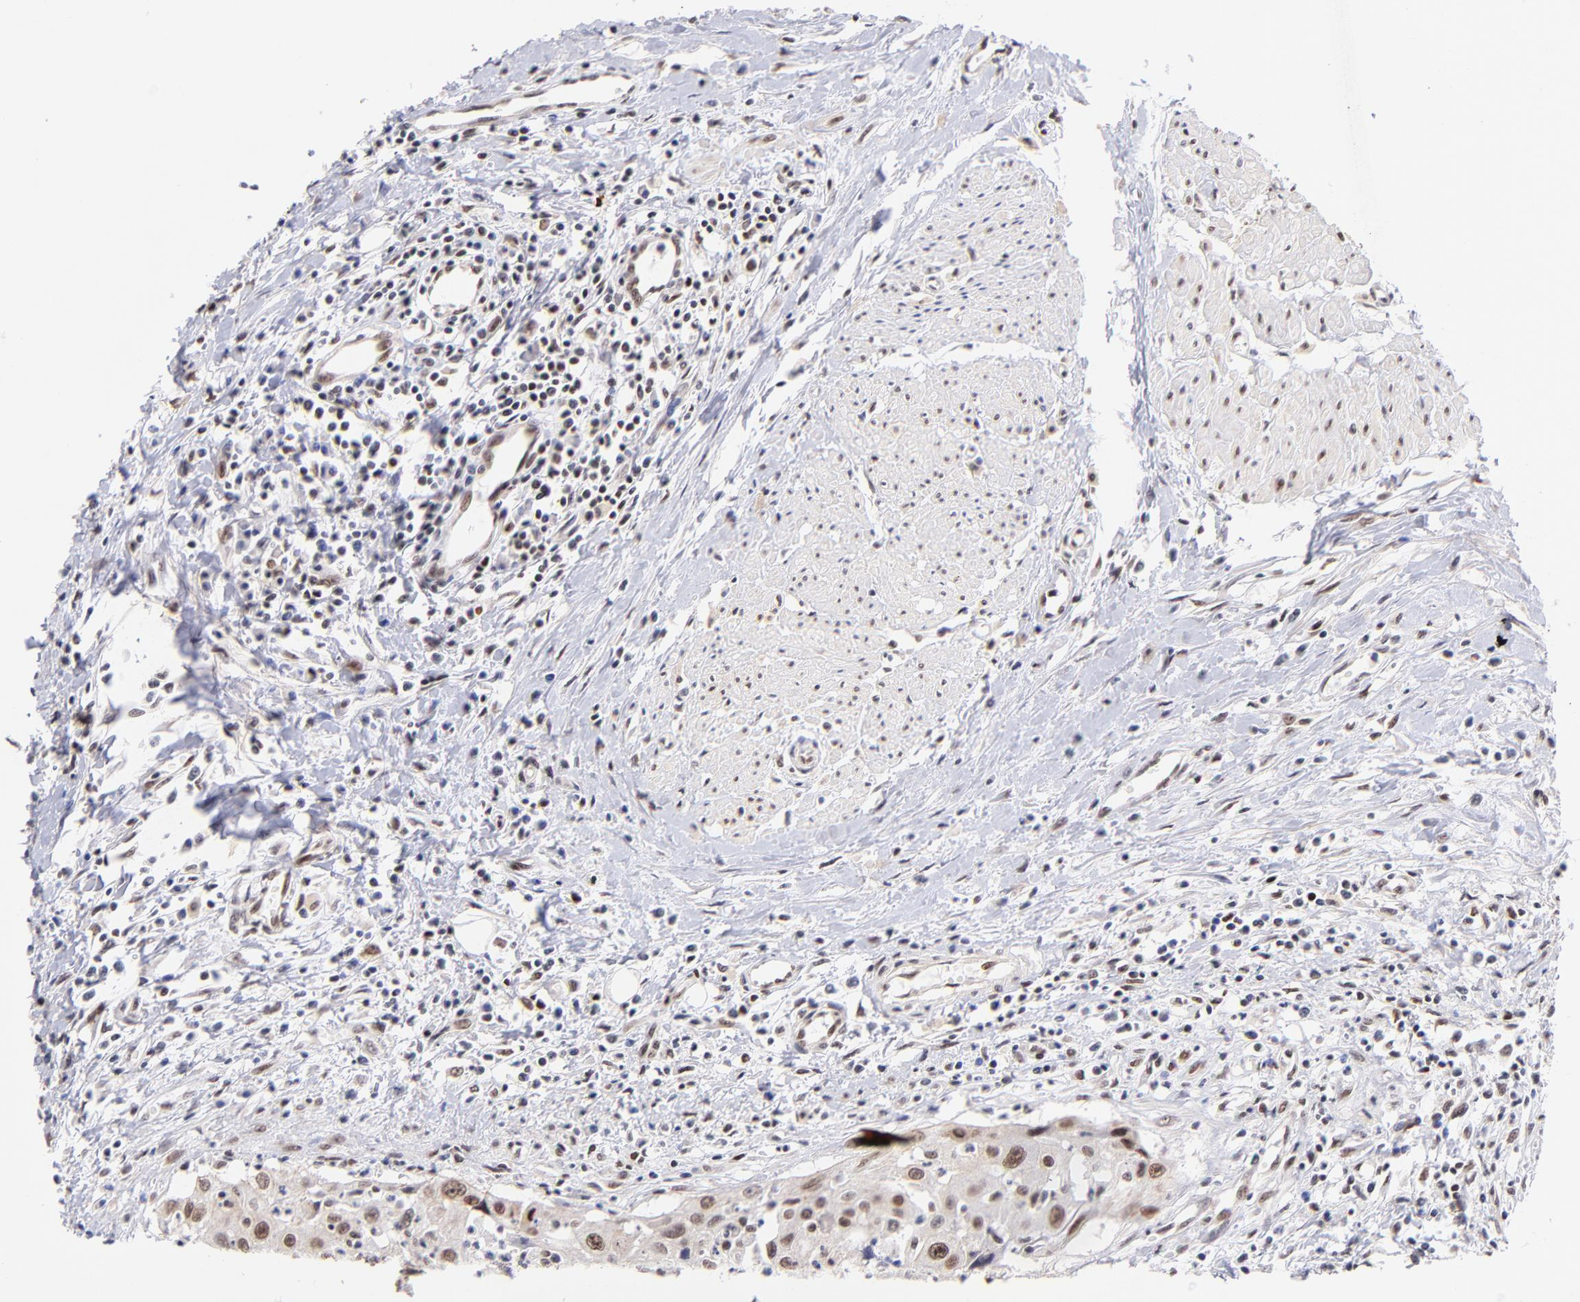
{"staining": {"intensity": "moderate", "quantity": ">75%", "location": "nuclear"}, "tissue": "urothelial cancer", "cell_type": "Tumor cells", "image_type": "cancer", "snomed": [{"axis": "morphology", "description": "Urothelial carcinoma, High grade"}, {"axis": "topography", "description": "Urinary bladder"}], "caption": "Immunohistochemistry (IHC) (DAB (3,3'-diaminobenzidine)) staining of human high-grade urothelial carcinoma displays moderate nuclear protein positivity in approximately >75% of tumor cells.", "gene": "MIDEAS", "patient": {"sex": "male", "age": 66}}